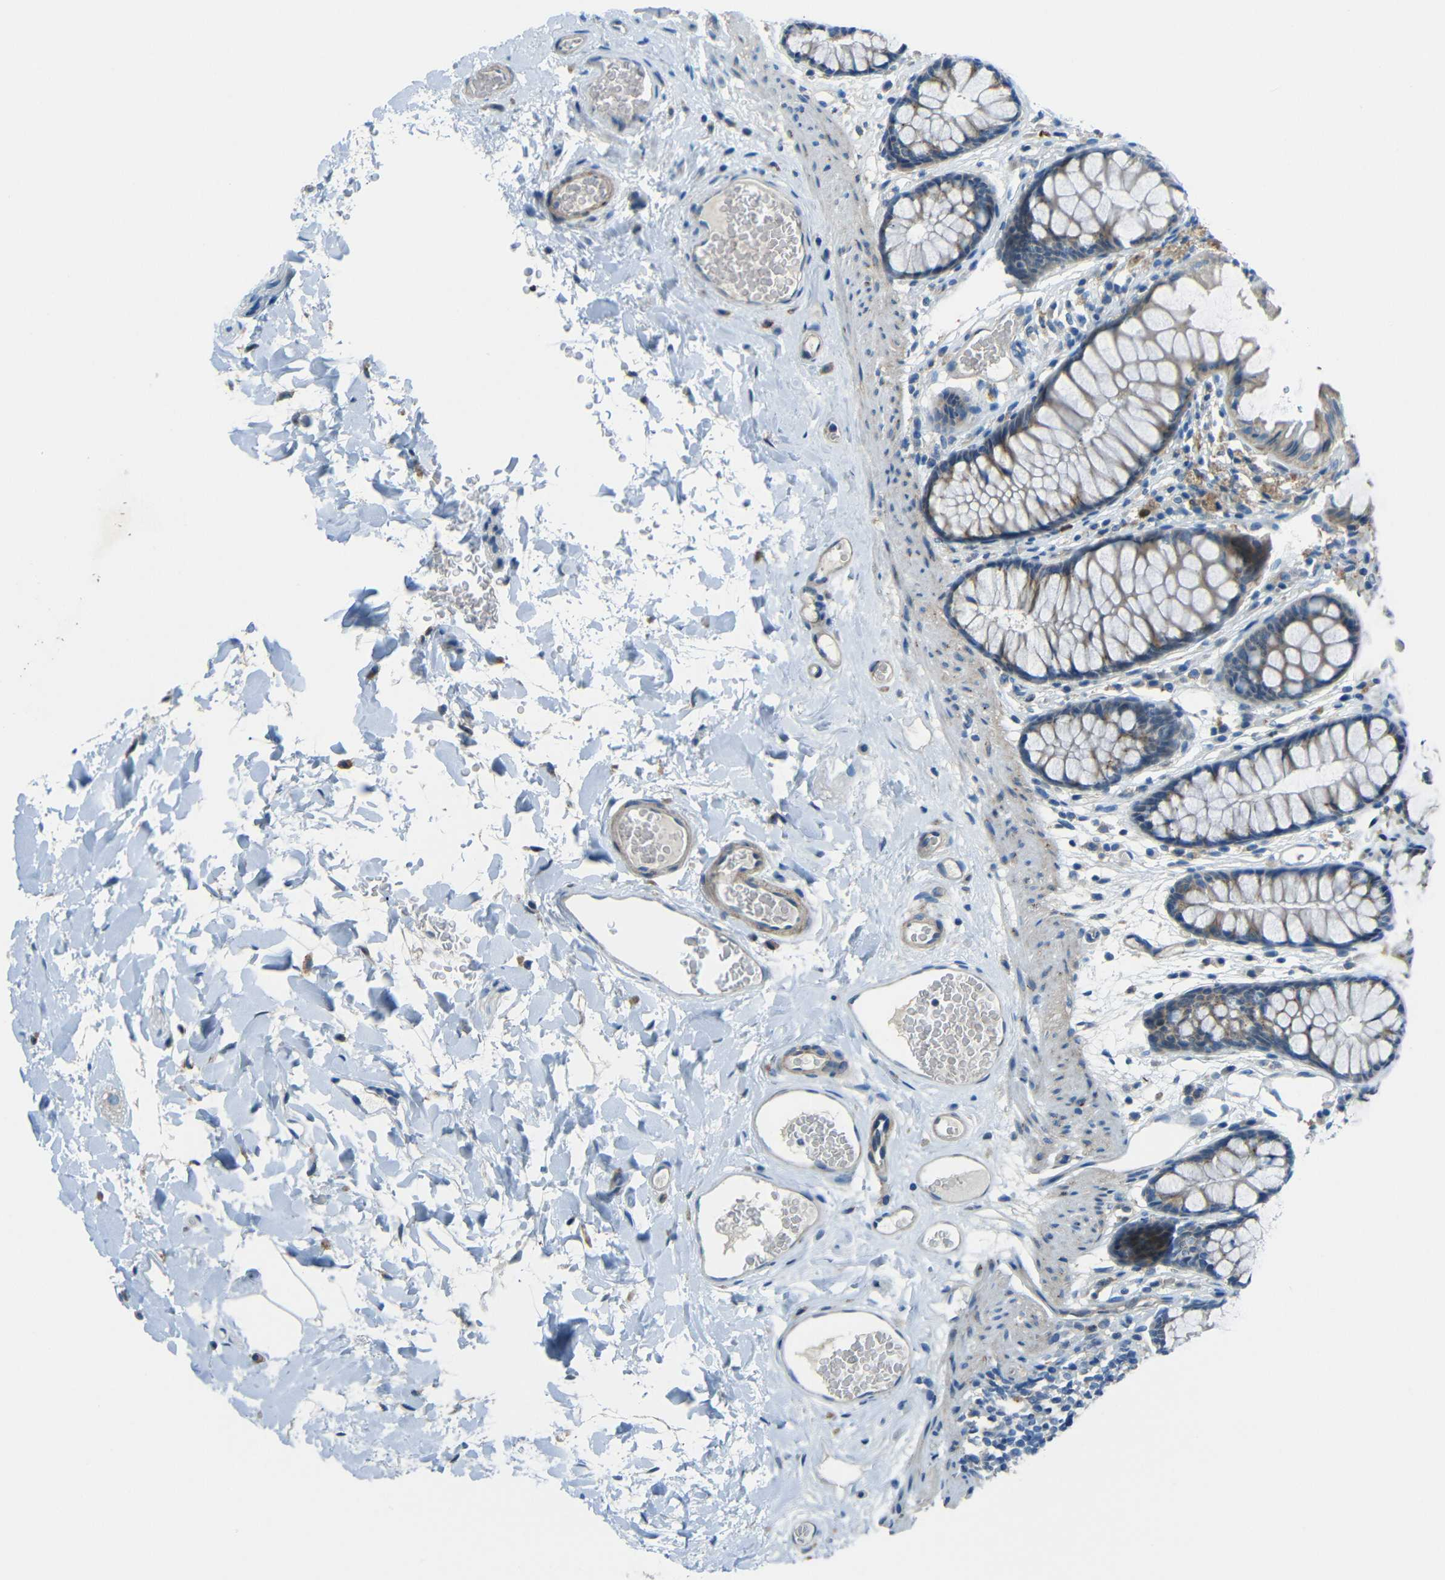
{"staining": {"intensity": "weak", "quantity": ">75%", "location": "cytoplasmic/membranous"}, "tissue": "colon", "cell_type": "Endothelial cells", "image_type": "normal", "snomed": [{"axis": "morphology", "description": "Normal tissue, NOS"}, {"axis": "topography", "description": "Colon"}], "caption": "Immunohistochemical staining of benign human colon demonstrates low levels of weak cytoplasmic/membranous expression in approximately >75% of endothelial cells. (IHC, brightfield microscopy, high magnification).", "gene": "CYP26B1", "patient": {"sex": "female", "age": 55}}